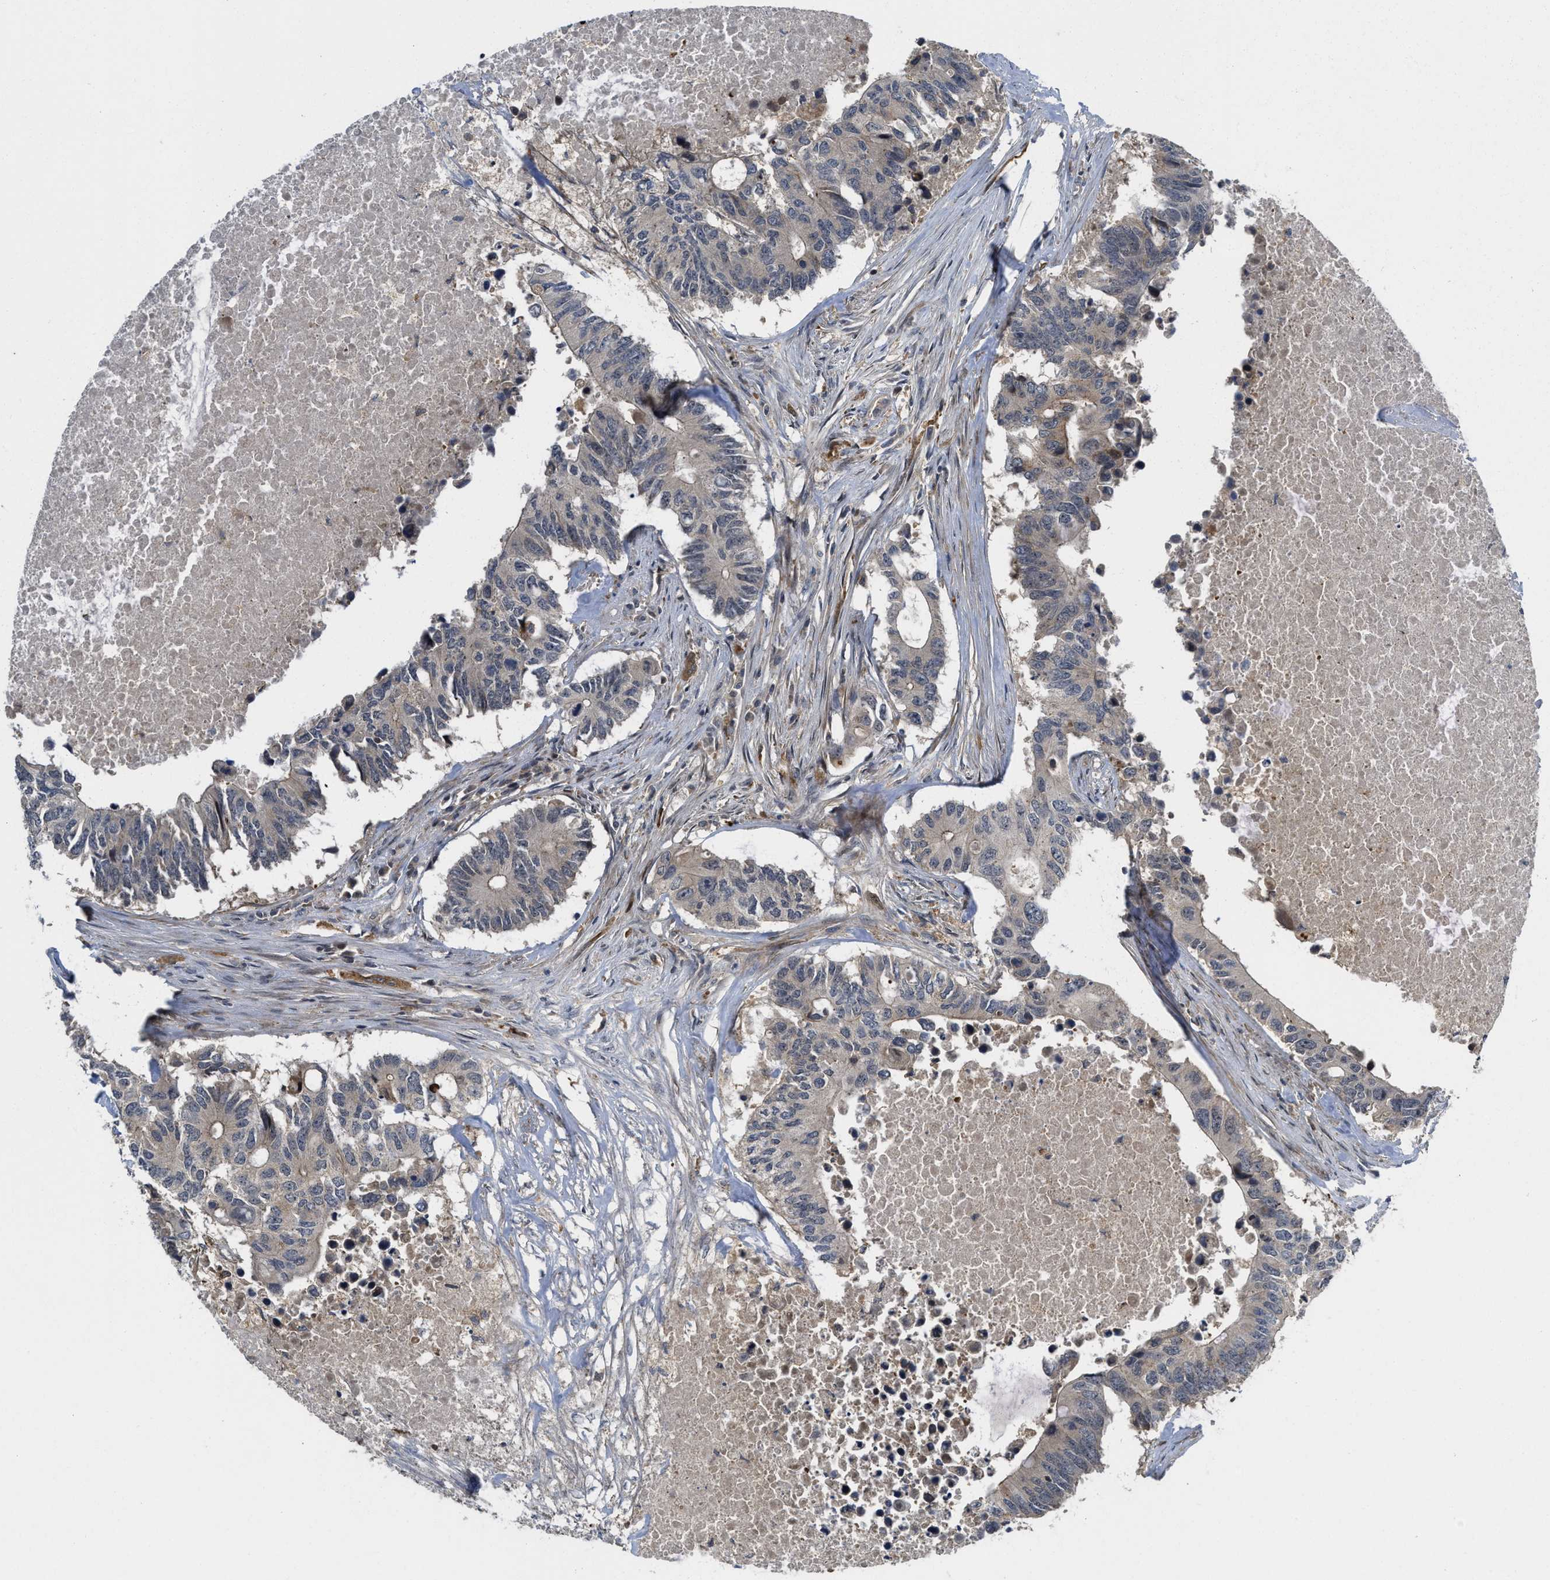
{"staining": {"intensity": "weak", "quantity": "<25%", "location": "cytoplasmic/membranous"}, "tissue": "colorectal cancer", "cell_type": "Tumor cells", "image_type": "cancer", "snomed": [{"axis": "morphology", "description": "Adenocarcinoma, NOS"}, {"axis": "topography", "description": "Colon"}], "caption": "DAB immunohistochemical staining of colorectal adenocarcinoma shows no significant positivity in tumor cells.", "gene": "DNAJC28", "patient": {"sex": "male", "age": 71}}